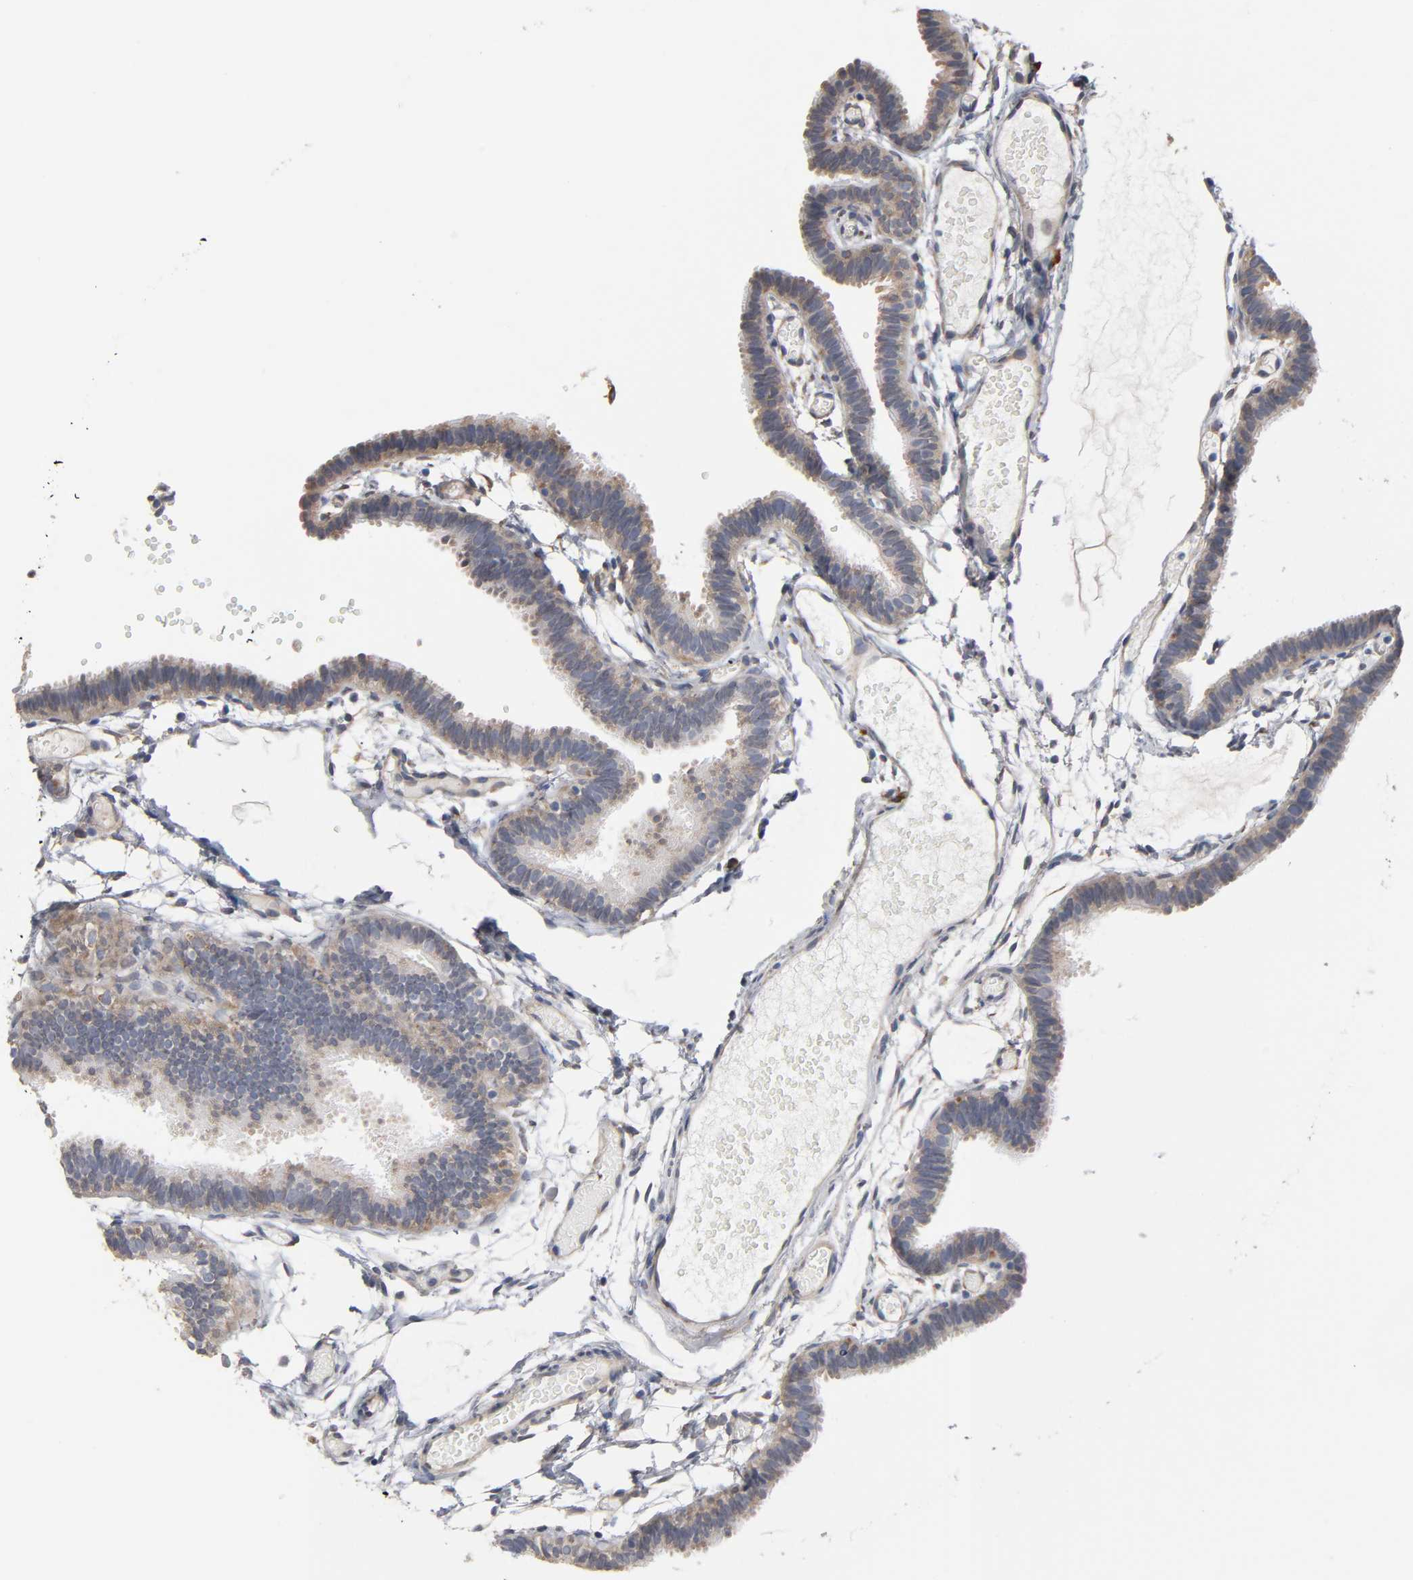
{"staining": {"intensity": "weak", "quantity": ">75%", "location": "cytoplasmic/membranous"}, "tissue": "fallopian tube", "cell_type": "Glandular cells", "image_type": "normal", "snomed": [{"axis": "morphology", "description": "Normal tissue, NOS"}, {"axis": "topography", "description": "Fallopian tube"}], "caption": "An immunohistochemistry (IHC) micrograph of benign tissue is shown. Protein staining in brown labels weak cytoplasmic/membranous positivity in fallopian tube within glandular cells. (DAB IHC, brown staining for protein, blue staining for nuclei).", "gene": "HDLBP", "patient": {"sex": "female", "age": 29}}